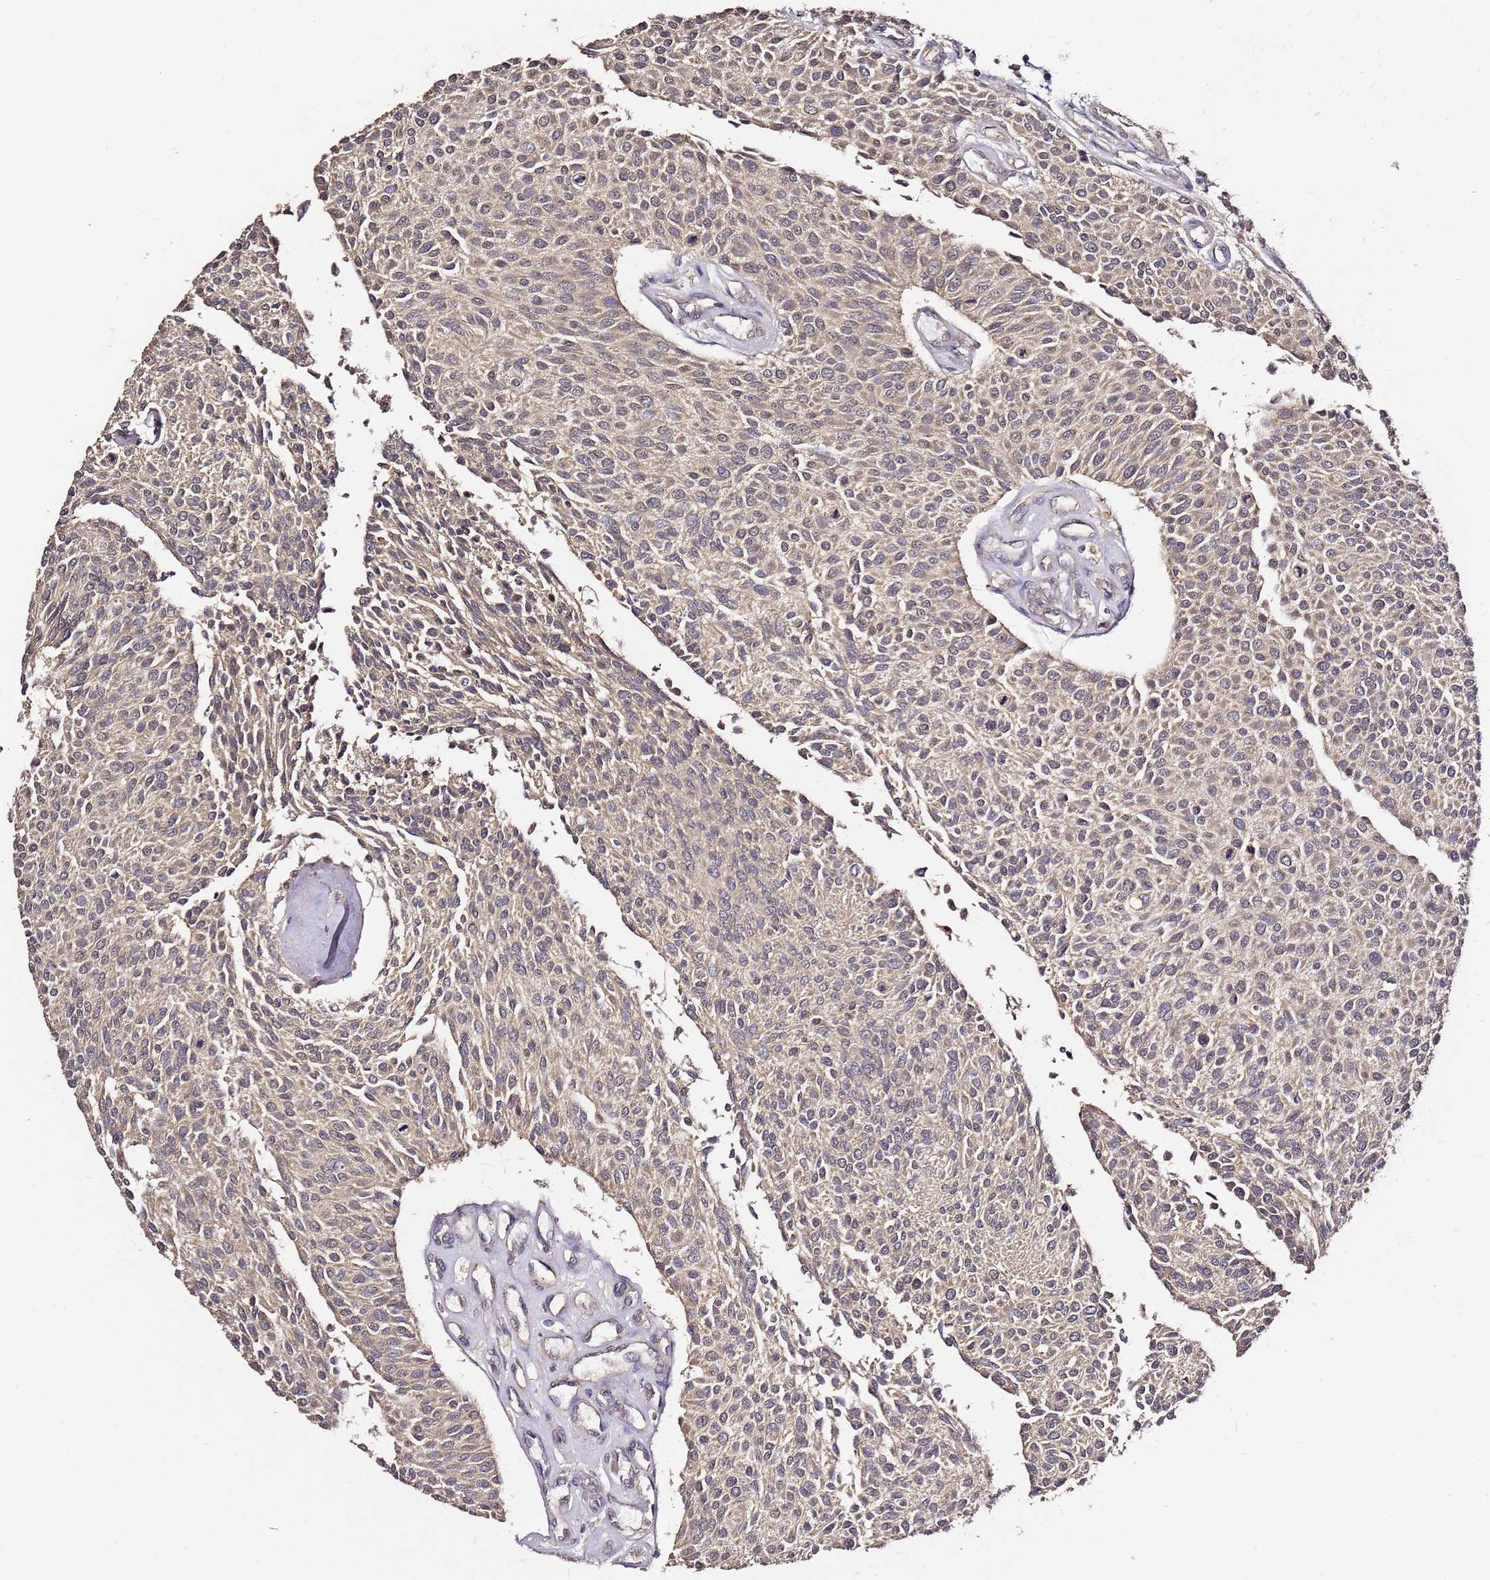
{"staining": {"intensity": "weak", "quantity": "25%-75%", "location": "cytoplasmic/membranous"}, "tissue": "urothelial cancer", "cell_type": "Tumor cells", "image_type": "cancer", "snomed": [{"axis": "morphology", "description": "Urothelial carcinoma, NOS"}, {"axis": "topography", "description": "Urinary bladder"}], "caption": "Immunohistochemical staining of transitional cell carcinoma displays low levels of weak cytoplasmic/membranous protein staining in approximately 25%-75% of tumor cells. Ihc stains the protein of interest in brown and the nuclei are stained blue.", "gene": "C6orf136", "patient": {"sex": "male", "age": 55}}